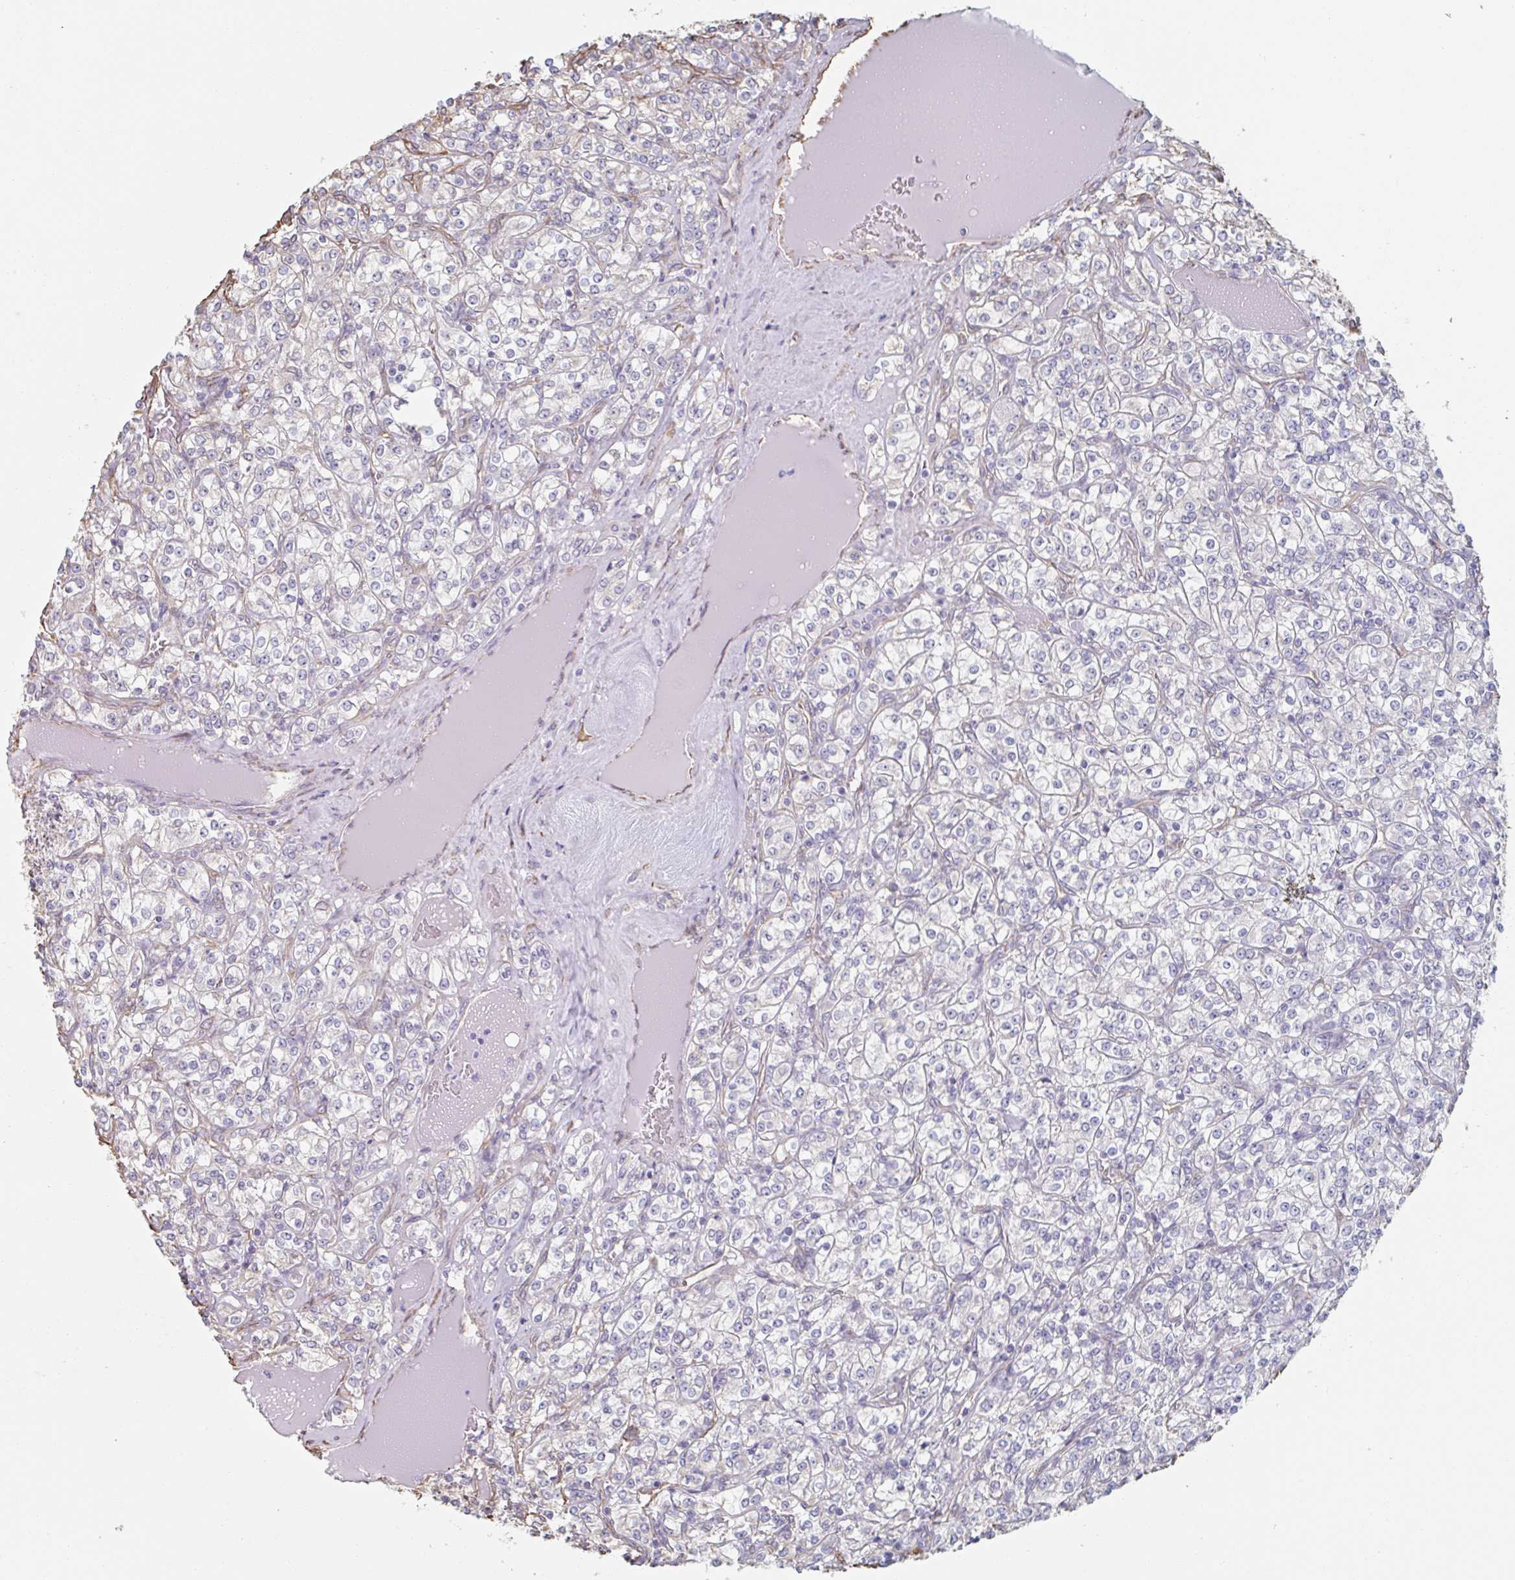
{"staining": {"intensity": "negative", "quantity": "none", "location": "none"}, "tissue": "renal cancer", "cell_type": "Tumor cells", "image_type": "cancer", "snomed": [{"axis": "morphology", "description": "Adenocarcinoma, NOS"}, {"axis": "topography", "description": "Kidney"}], "caption": "Tumor cells are negative for protein expression in human renal cancer. The staining was performed using DAB (3,3'-diaminobenzidine) to visualize the protein expression in brown, while the nuclei were stained in blue with hematoxylin (Magnification: 20x).", "gene": "RAB5IF", "patient": {"sex": "male", "age": 77}}